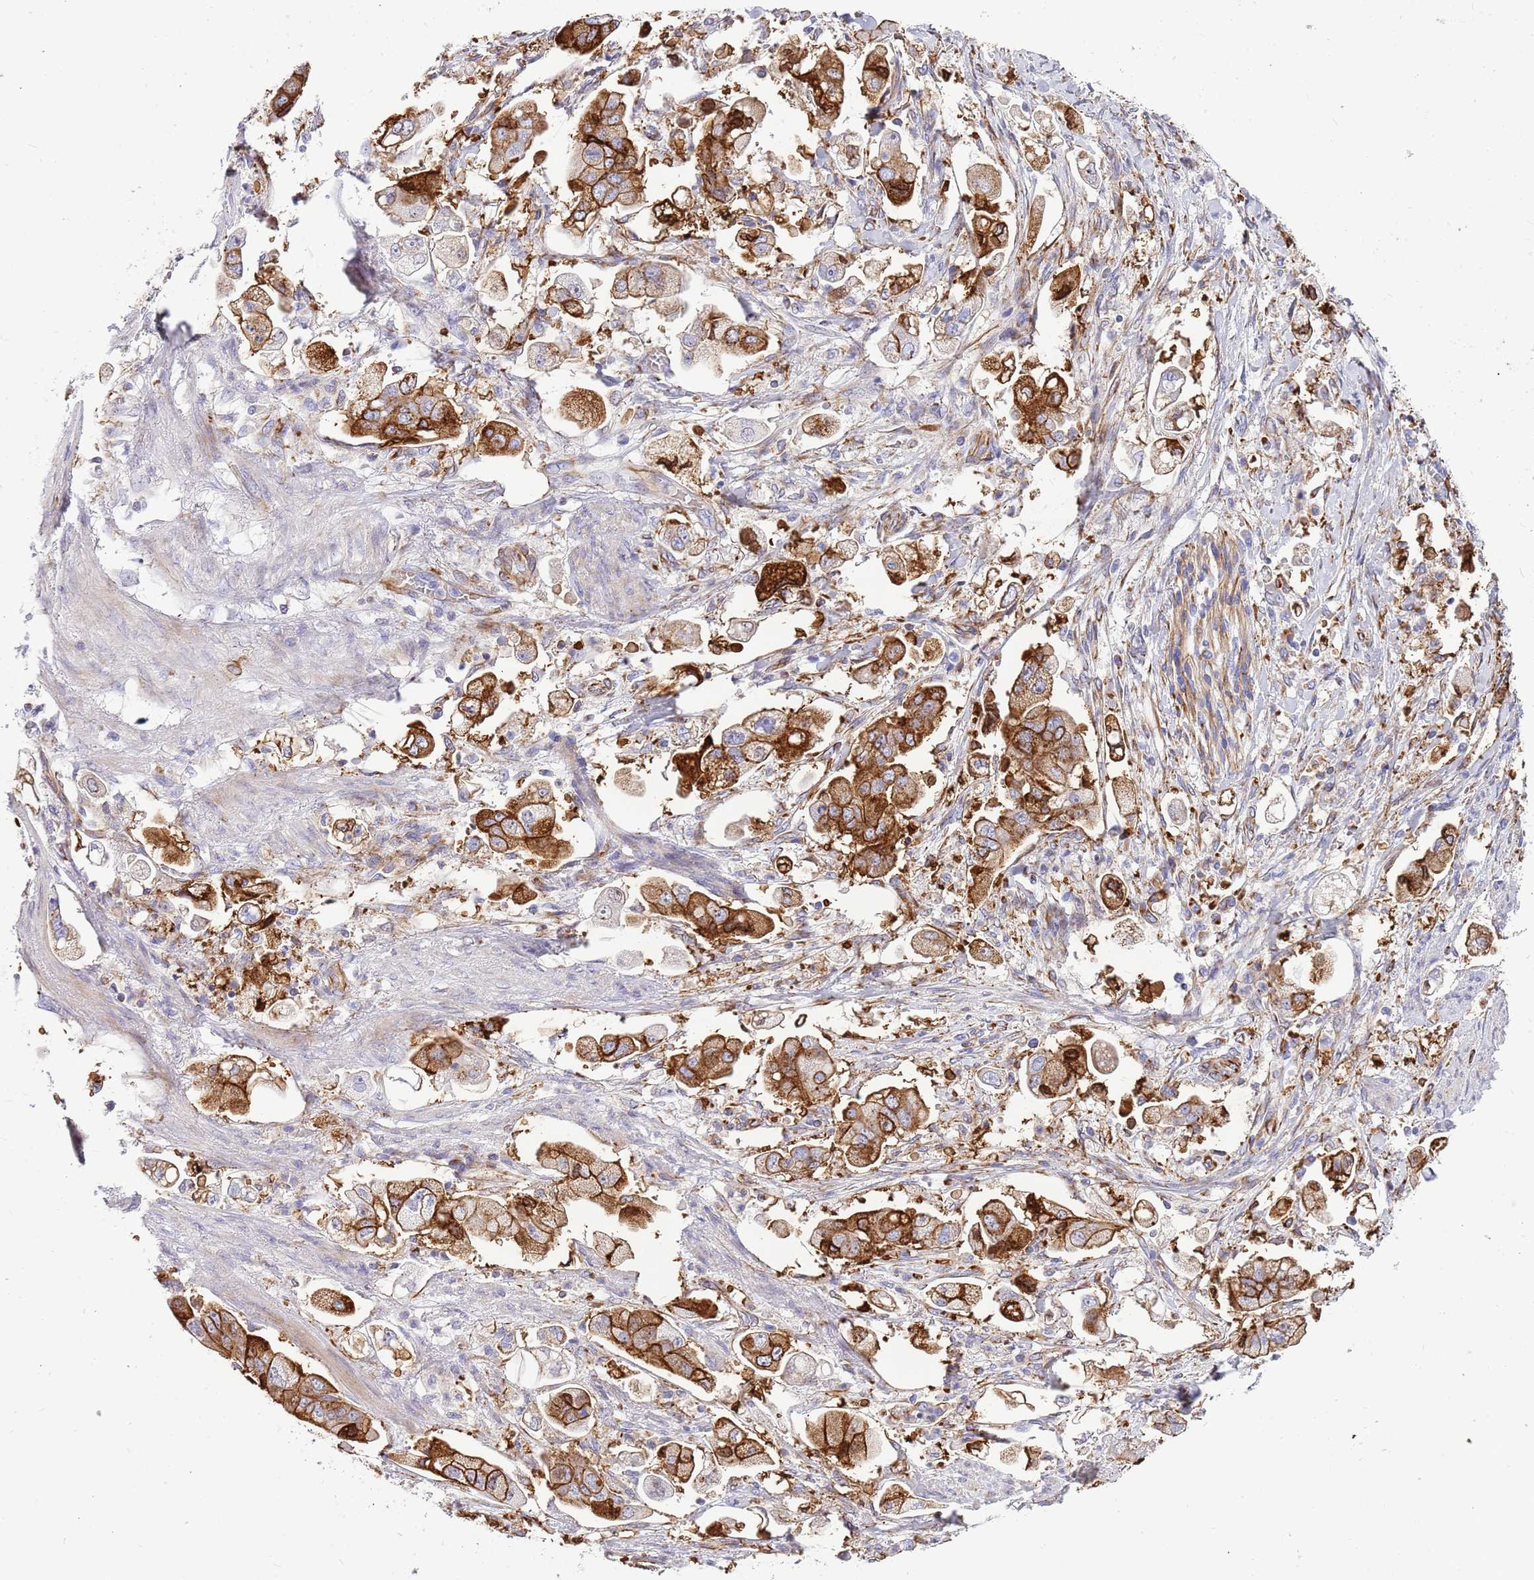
{"staining": {"intensity": "strong", "quantity": "25%-75%", "location": "cytoplasmic/membranous"}, "tissue": "stomach cancer", "cell_type": "Tumor cells", "image_type": "cancer", "snomed": [{"axis": "morphology", "description": "Adenocarcinoma, NOS"}, {"axis": "topography", "description": "Stomach"}], "caption": "Tumor cells demonstrate high levels of strong cytoplasmic/membranous staining in approximately 25%-75% of cells in stomach adenocarcinoma. (IHC, brightfield microscopy, high magnification).", "gene": "ZDHHC1", "patient": {"sex": "male", "age": 62}}